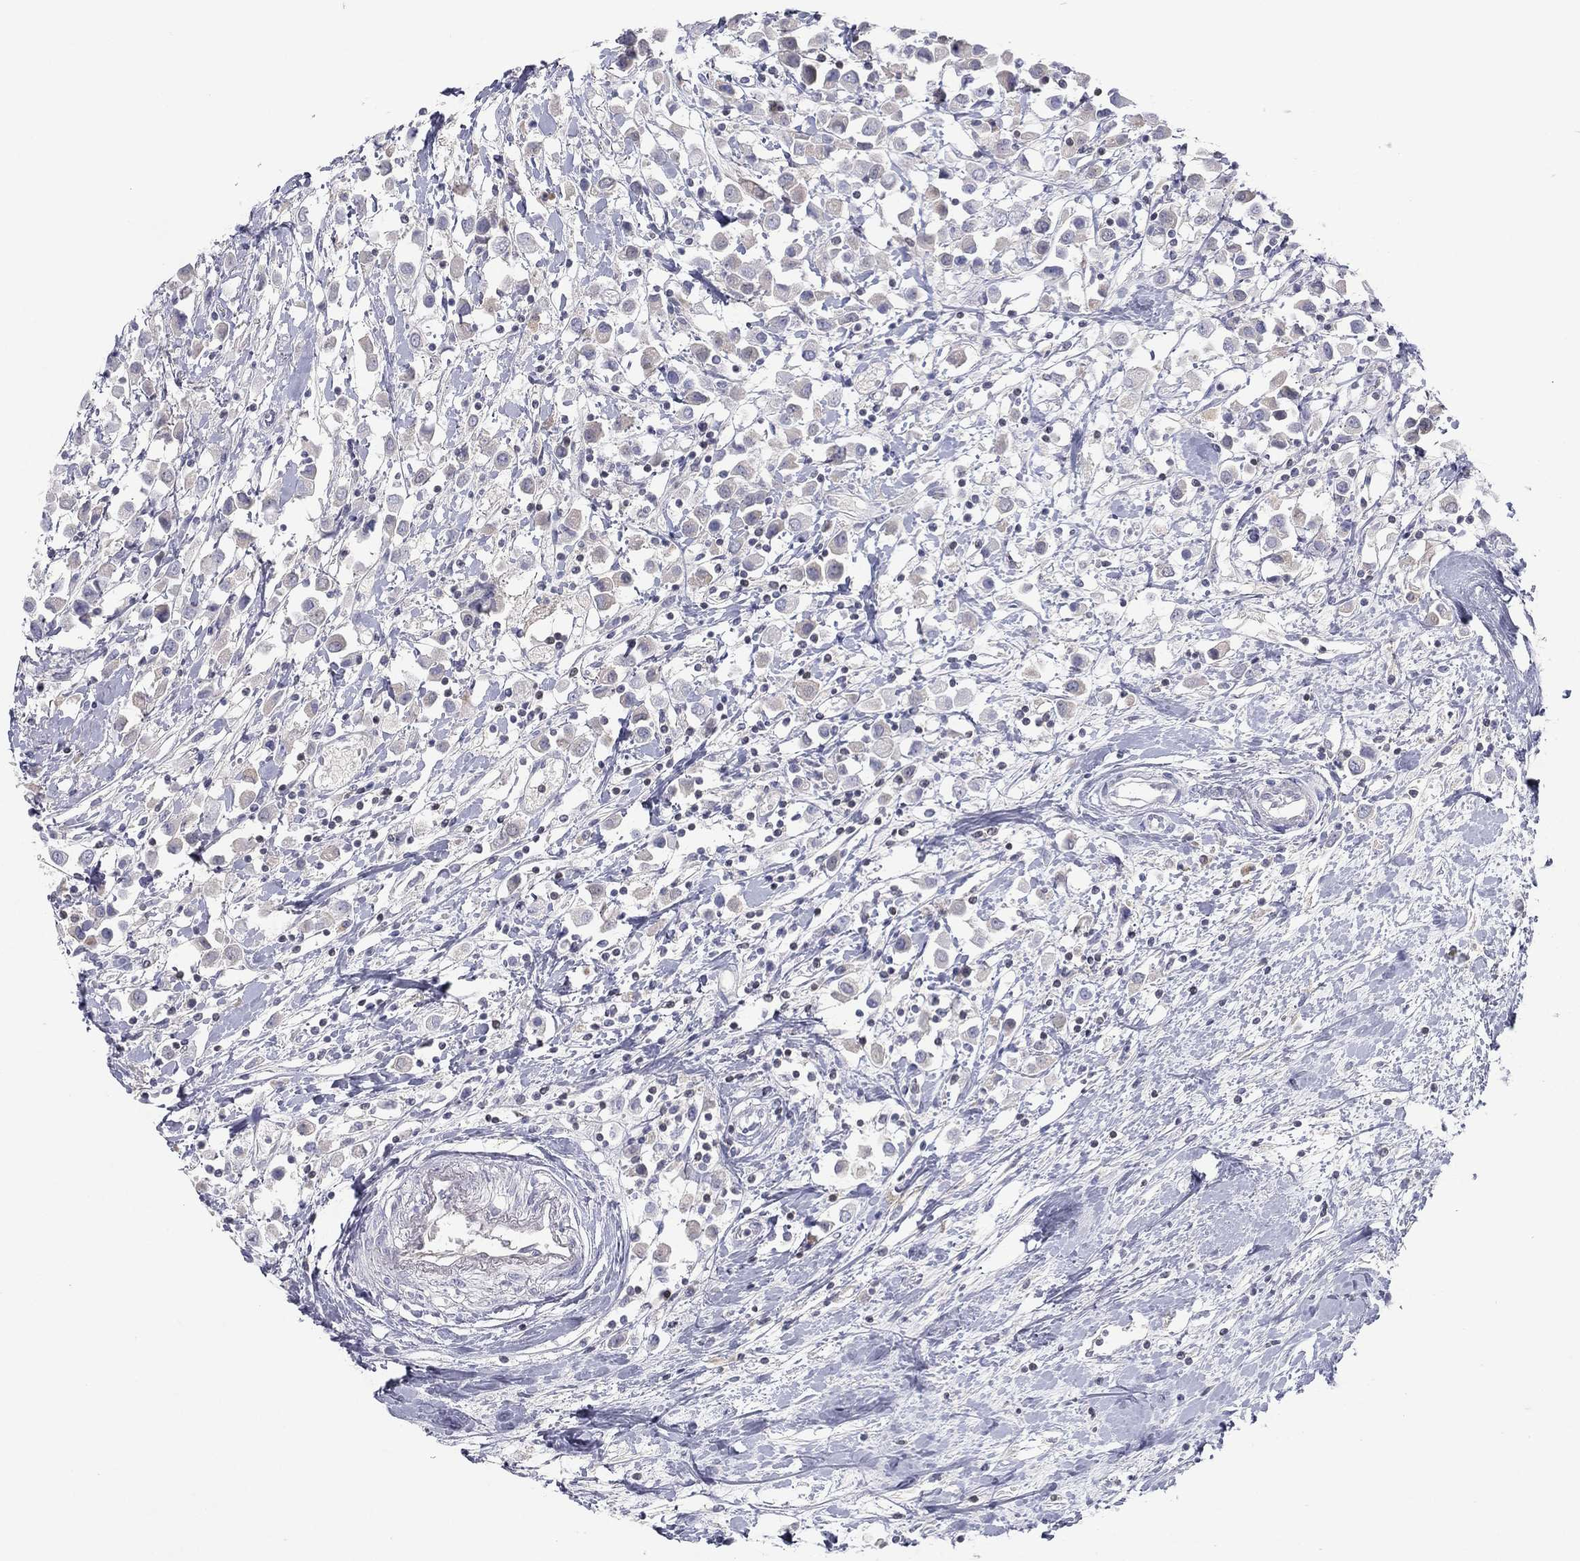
{"staining": {"intensity": "negative", "quantity": "none", "location": "none"}, "tissue": "breast cancer", "cell_type": "Tumor cells", "image_type": "cancer", "snomed": [{"axis": "morphology", "description": "Duct carcinoma"}, {"axis": "topography", "description": "Breast"}], "caption": "Tumor cells are negative for protein expression in human breast cancer.", "gene": "CPT1B", "patient": {"sex": "female", "age": 61}}